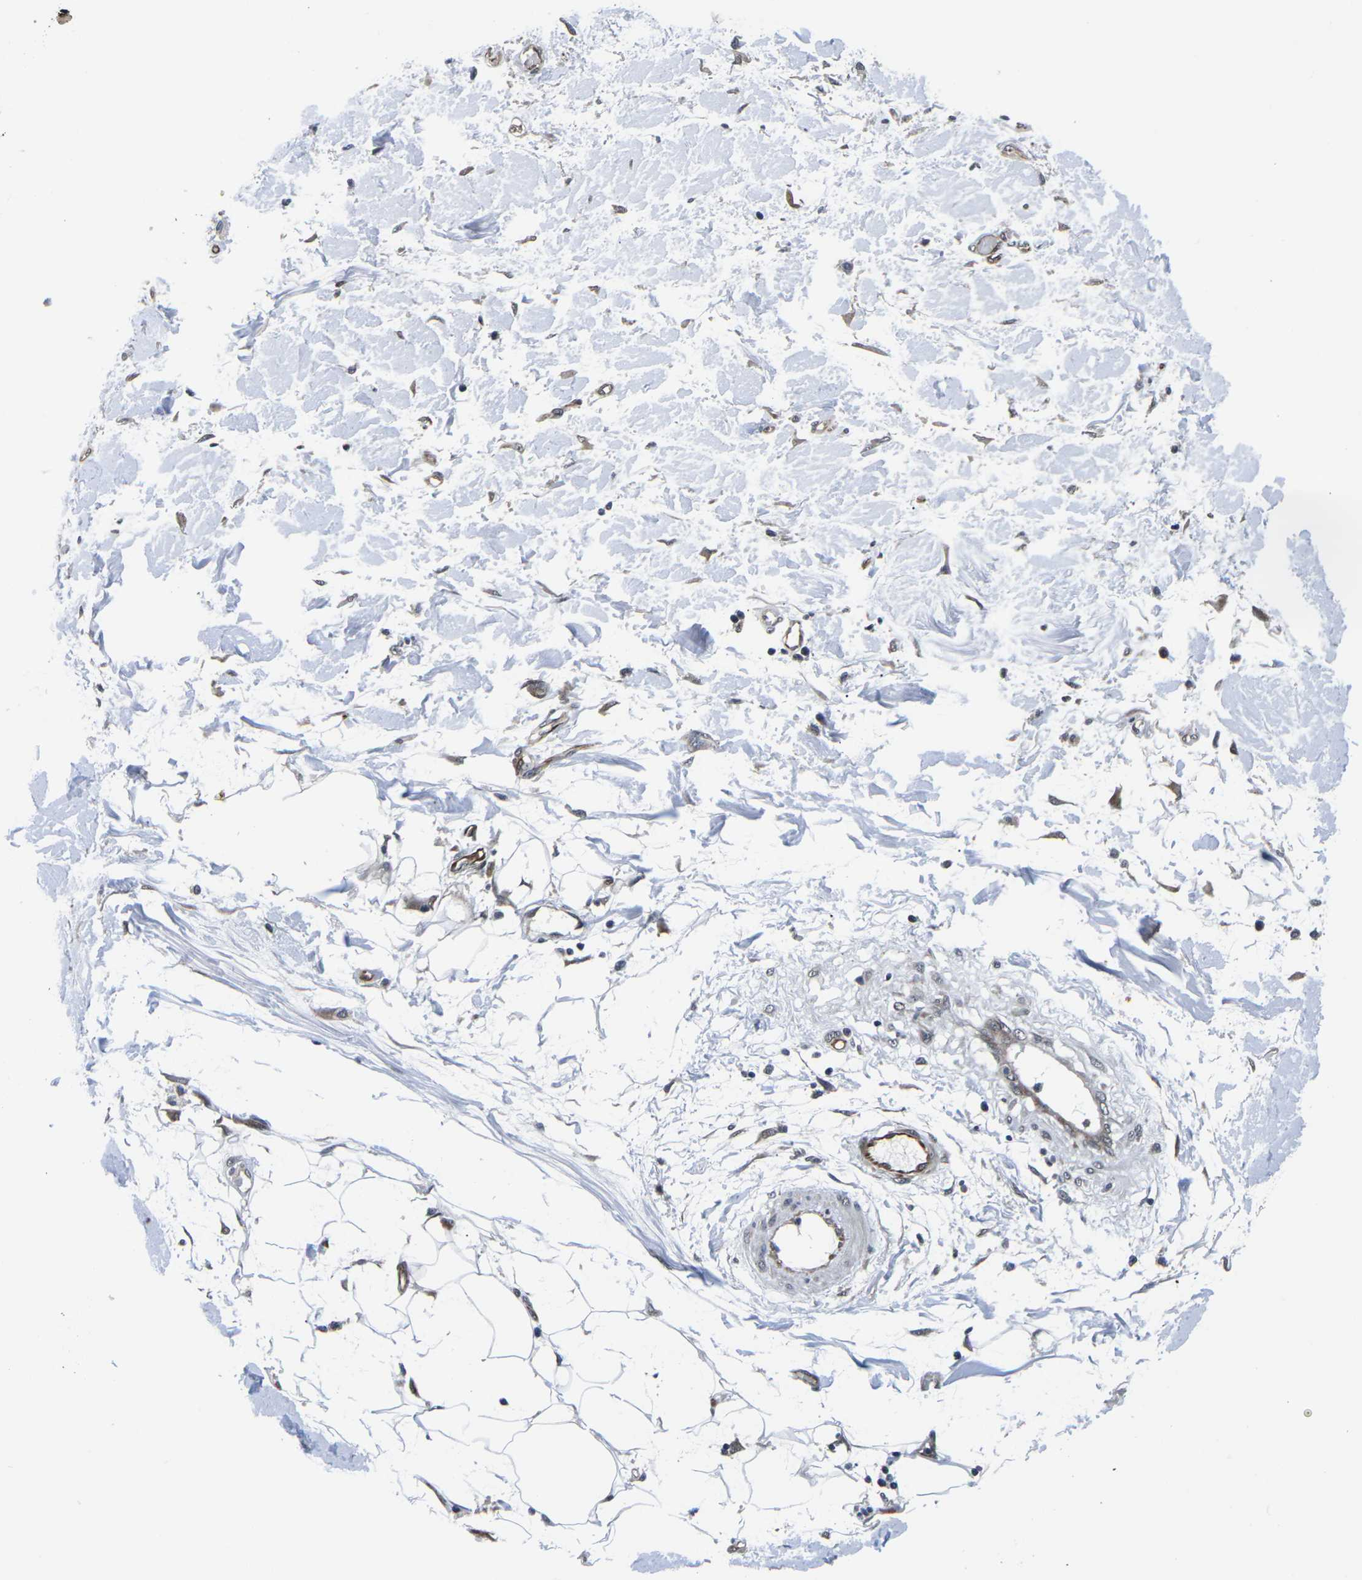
{"staining": {"intensity": "moderate", "quantity": "25%-75%", "location": "cytoplasmic/membranous"}, "tissue": "adipose tissue", "cell_type": "Adipocytes", "image_type": "normal", "snomed": [{"axis": "morphology", "description": "Normal tissue, NOS"}, {"axis": "morphology", "description": "Squamous cell carcinoma, NOS"}, {"axis": "topography", "description": "Skin"}, {"axis": "topography", "description": "Peripheral nerve tissue"}], "caption": "Protein staining shows moderate cytoplasmic/membranous positivity in approximately 25%-75% of adipocytes in normal adipose tissue. Ihc stains the protein of interest in brown and the nuclei are stained blue.", "gene": "CCNE1", "patient": {"sex": "male", "age": 83}}